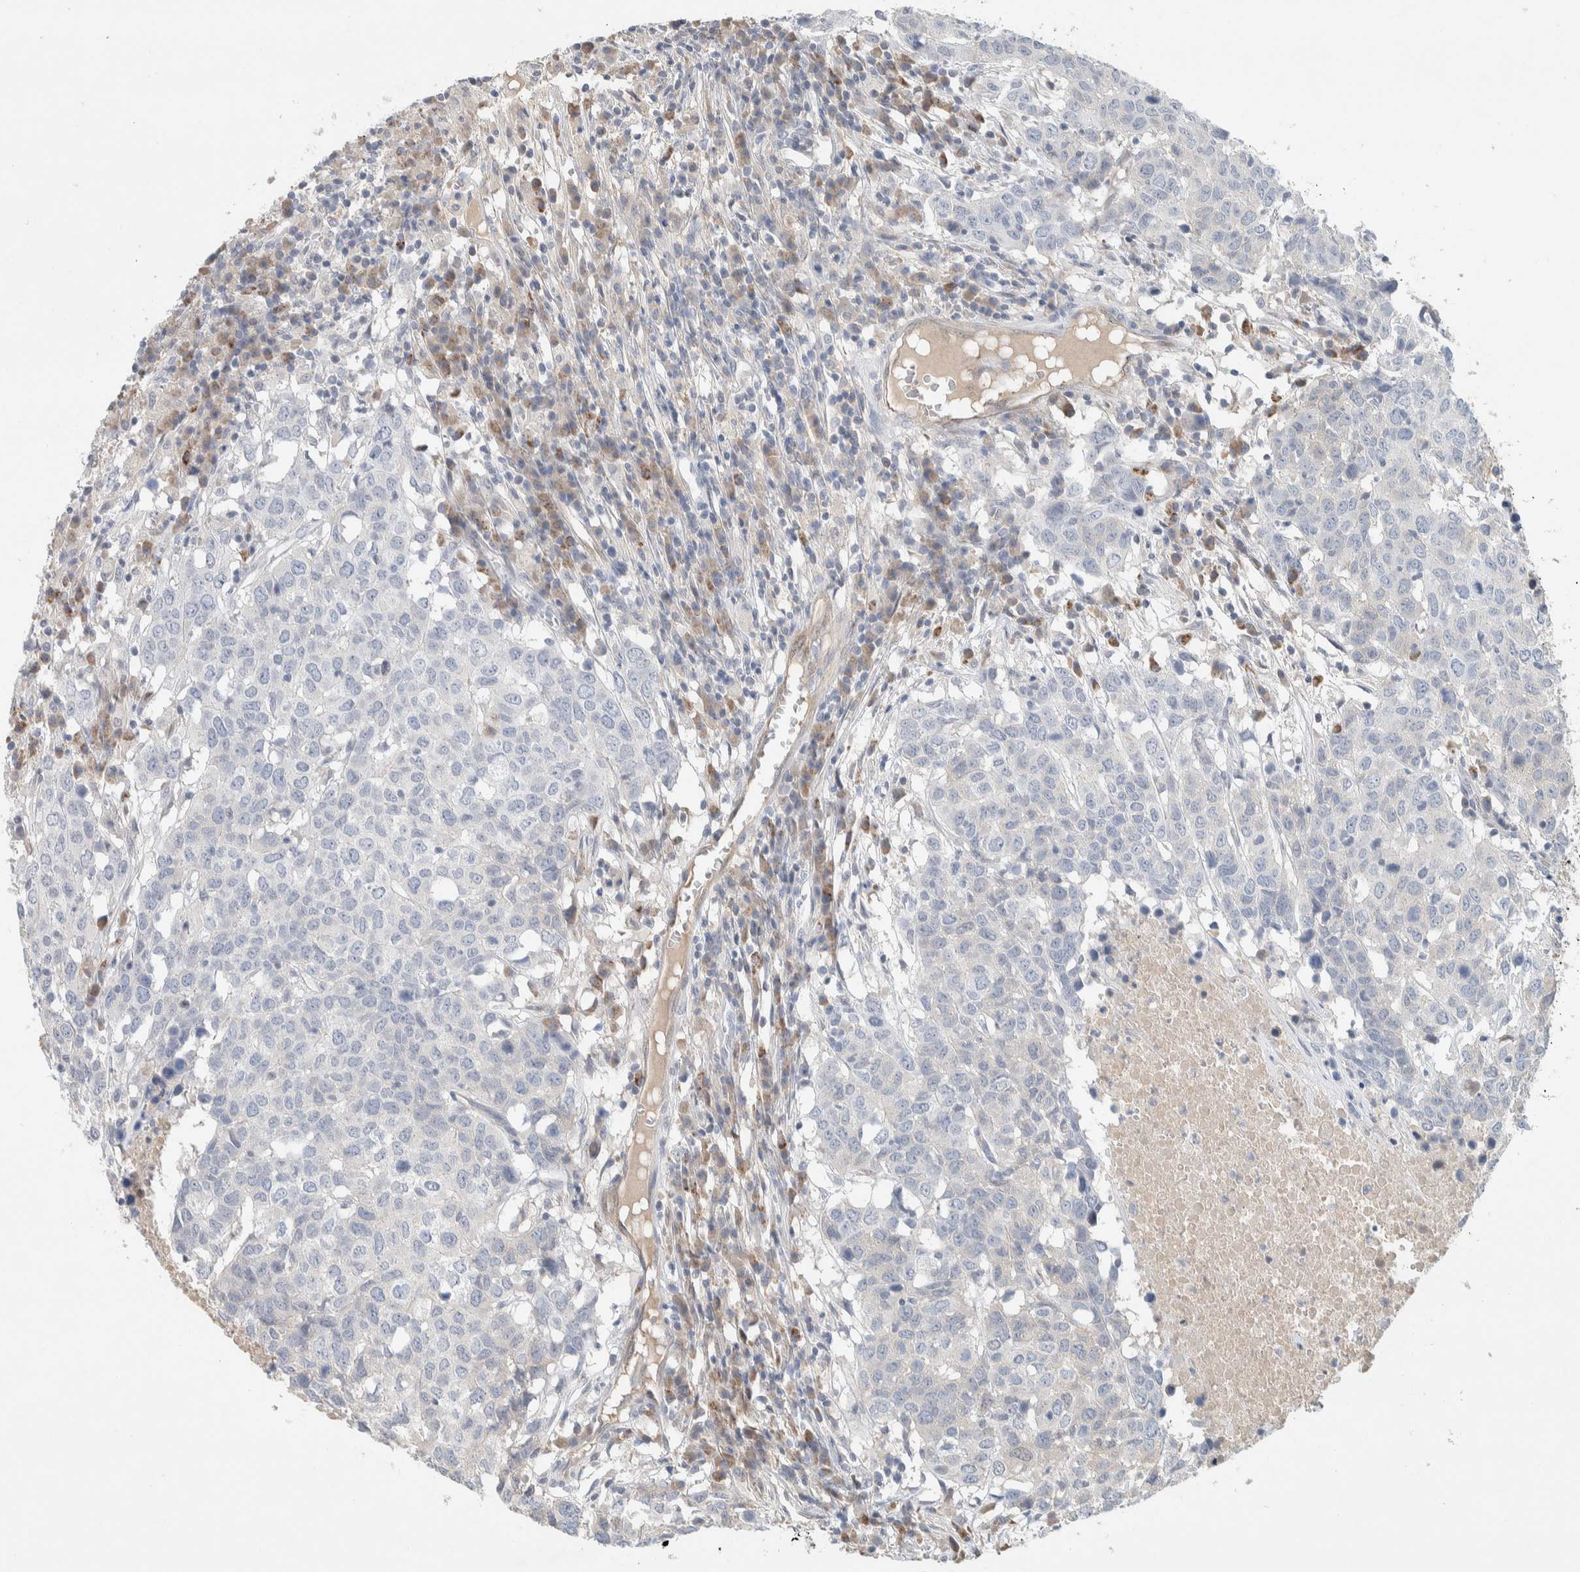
{"staining": {"intensity": "negative", "quantity": "none", "location": "none"}, "tissue": "head and neck cancer", "cell_type": "Tumor cells", "image_type": "cancer", "snomed": [{"axis": "morphology", "description": "Squamous cell carcinoma, NOS"}, {"axis": "topography", "description": "Head-Neck"}], "caption": "Tumor cells show no significant expression in head and neck squamous cell carcinoma. Brightfield microscopy of immunohistochemistry (IHC) stained with DAB (brown) and hematoxylin (blue), captured at high magnification.", "gene": "DEPTOR", "patient": {"sex": "male", "age": 66}}